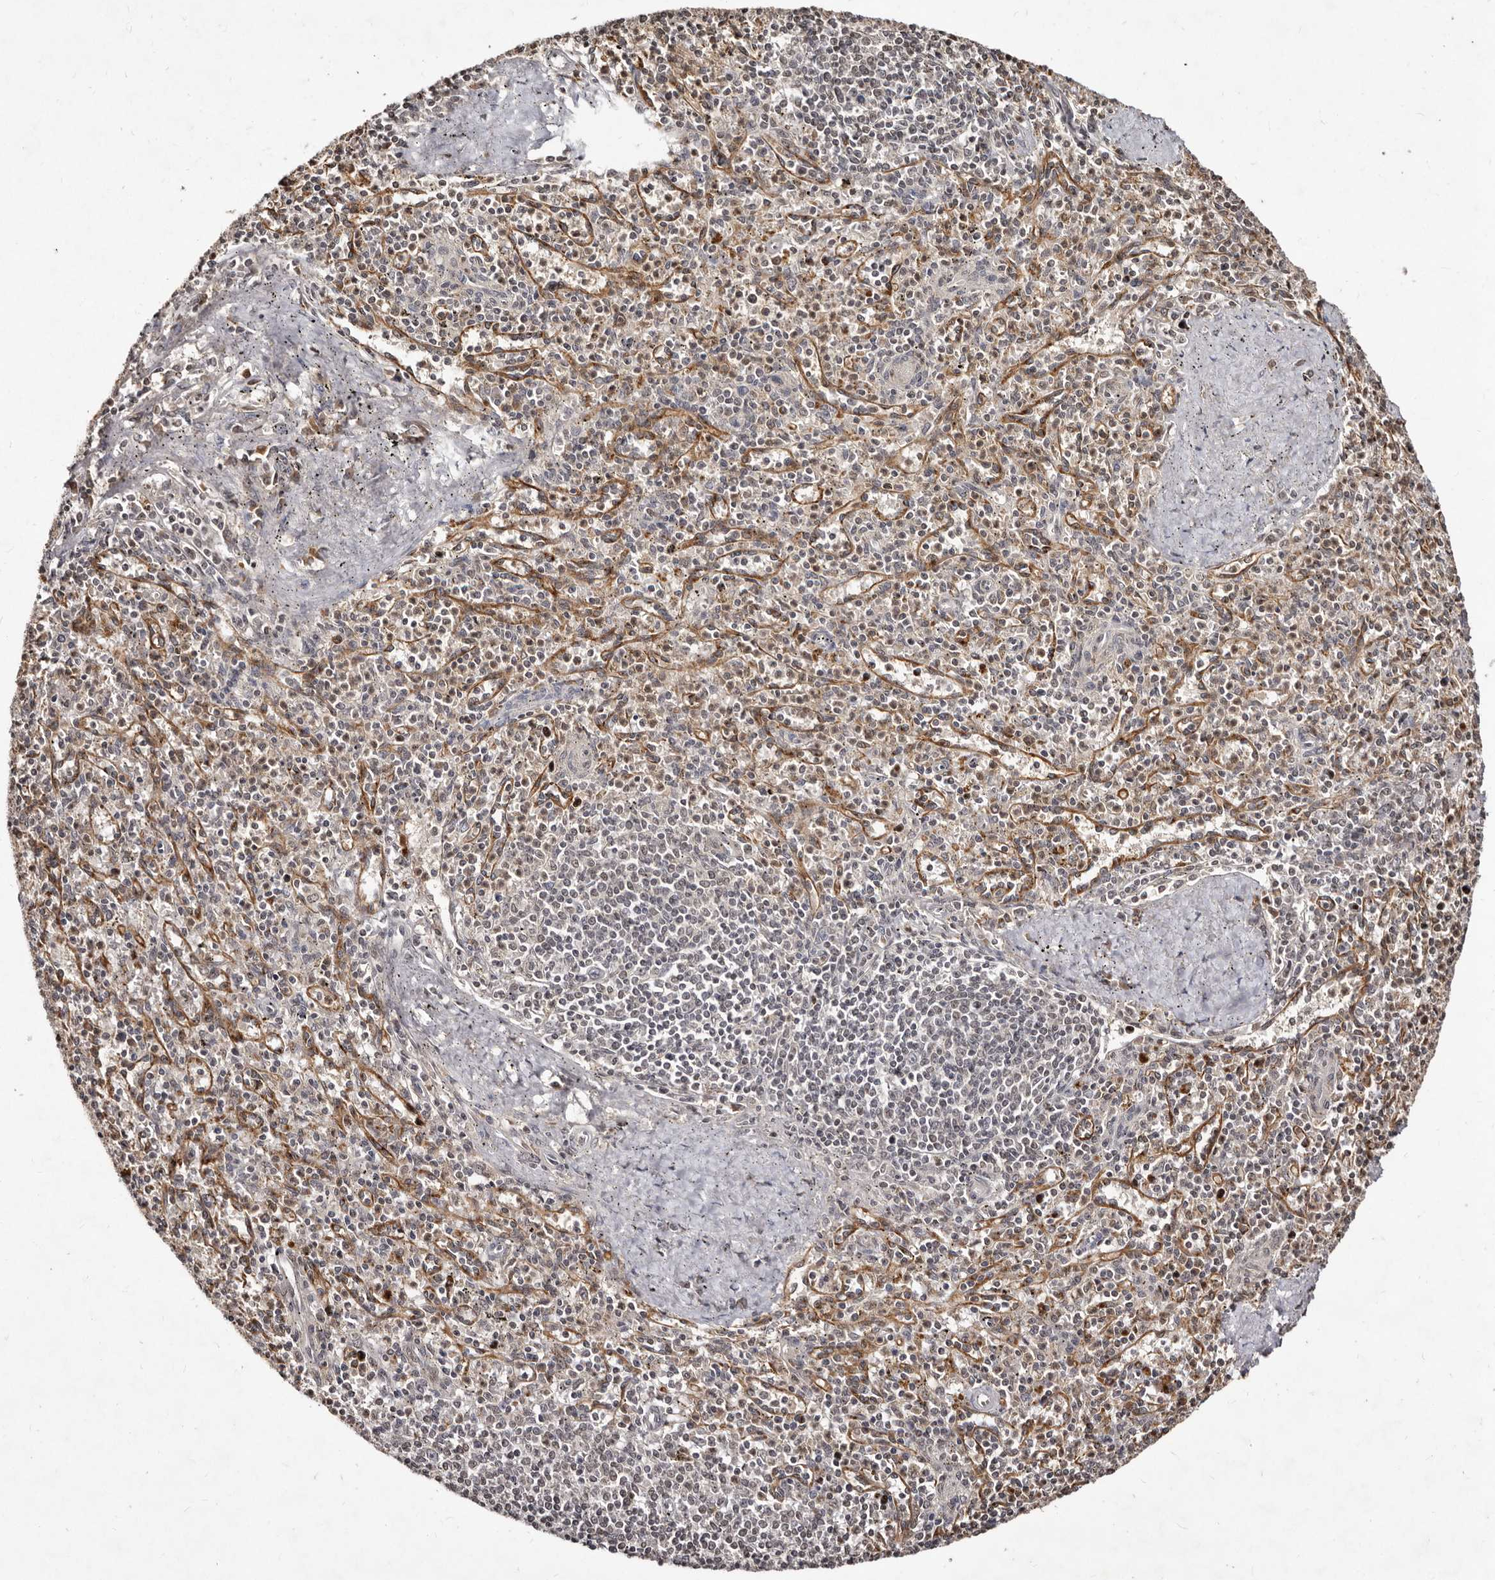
{"staining": {"intensity": "negative", "quantity": "none", "location": "none"}, "tissue": "spleen", "cell_type": "Cells in red pulp", "image_type": "normal", "snomed": [{"axis": "morphology", "description": "Normal tissue, NOS"}, {"axis": "topography", "description": "Spleen"}], "caption": "IHC of normal spleen reveals no staining in cells in red pulp. (DAB (3,3'-diaminobenzidine) immunohistochemistry (IHC), high magnification).", "gene": "LCORL", "patient": {"sex": "male", "age": 72}}